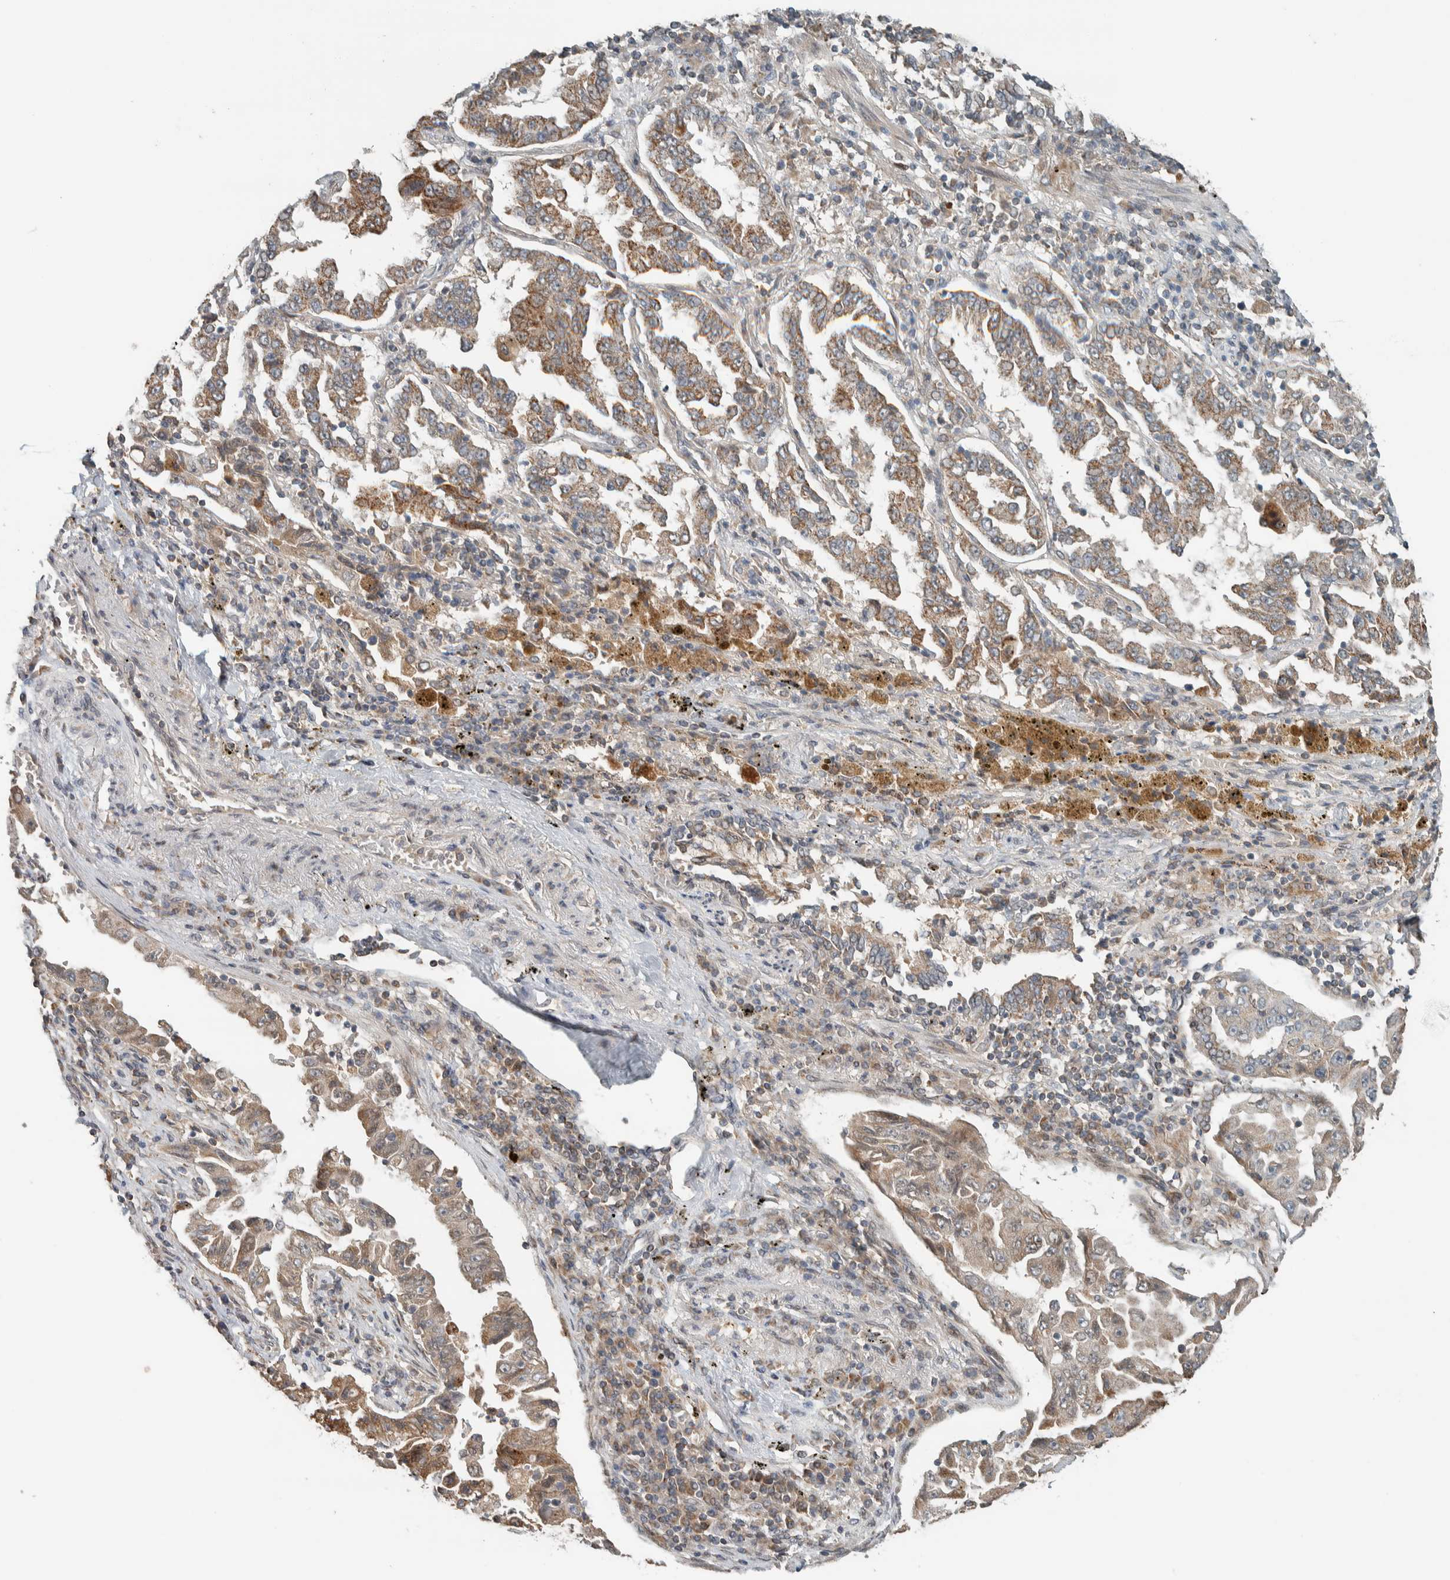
{"staining": {"intensity": "moderate", "quantity": ">75%", "location": "cytoplasmic/membranous"}, "tissue": "lung cancer", "cell_type": "Tumor cells", "image_type": "cancer", "snomed": [{"axis": "morphology", "description": "Adenocarcinoma, NOS"}, {"axis": "topography", "description": "Lung"}], "caption": "IHC of lung cancer reveals medium levels of moderate cytoplasmic/membranous expression in approximately >75% of tumor cells.", "gene": "NBR1", "patient": {"sex": "female", "age": 51}}